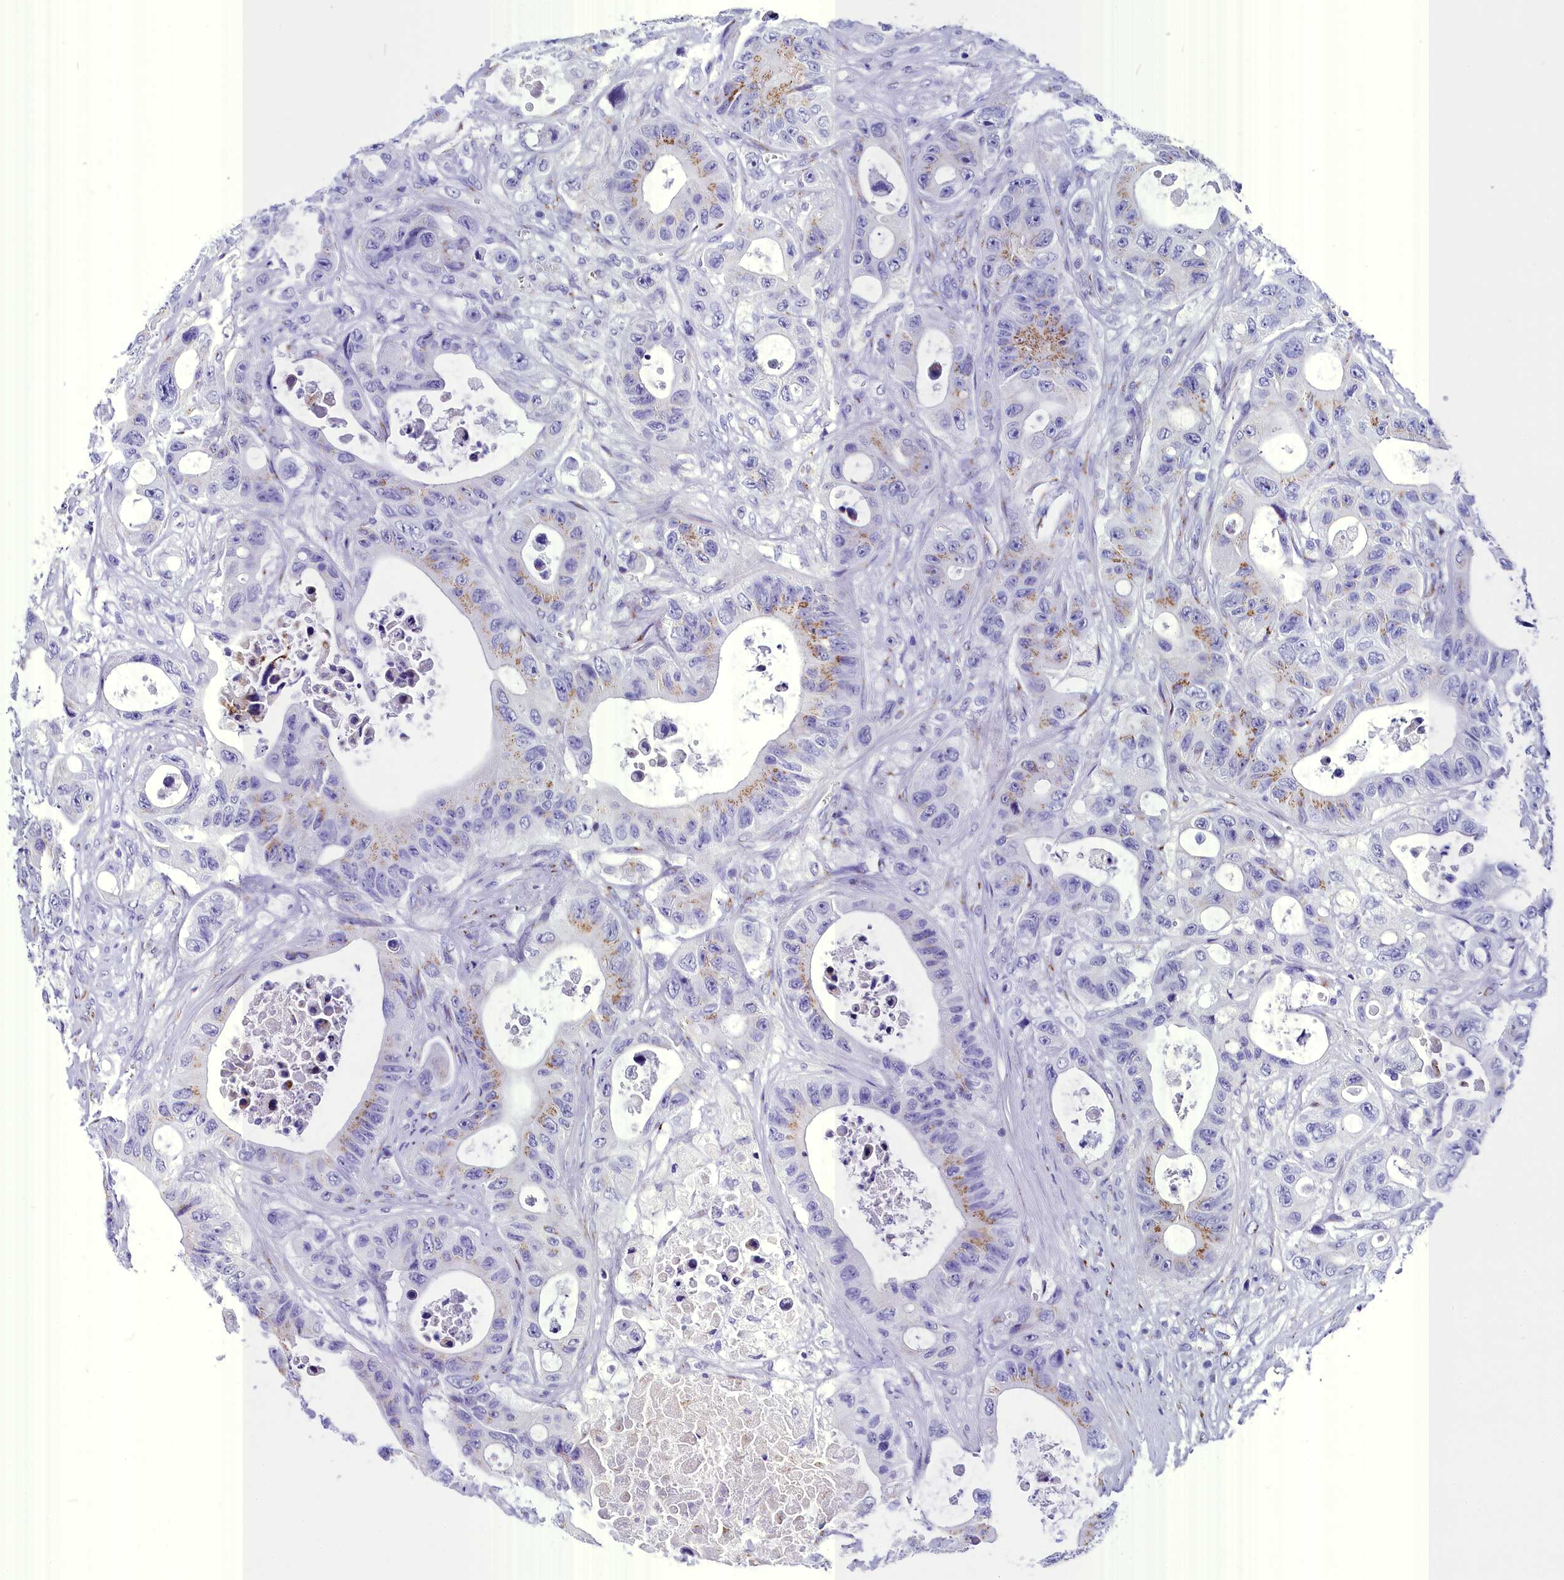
{"staining": {"intensity": "weak", "quantity": "<25%", "location": "cytoplasmic/membranous"}, "tissue": "colorectal cancer", "cell_type": "Tumor cells", "image_type": "cancer", "snomed": [{"axis": "morphology", "description": "Adenocarcinoma, NOS"}, {"axis": "topography", "description": "Colon"}], "caption": "The image demonstrates no significant expression in tumor cells of adenocarcinoma (colorectal). (Brightfield microscopy of DAB (3,3'-diaminobenzidine) immunohistochemistry at high magnification).", "gene": "AP3B2", "patient": {"sex": "female", "age": 46}}